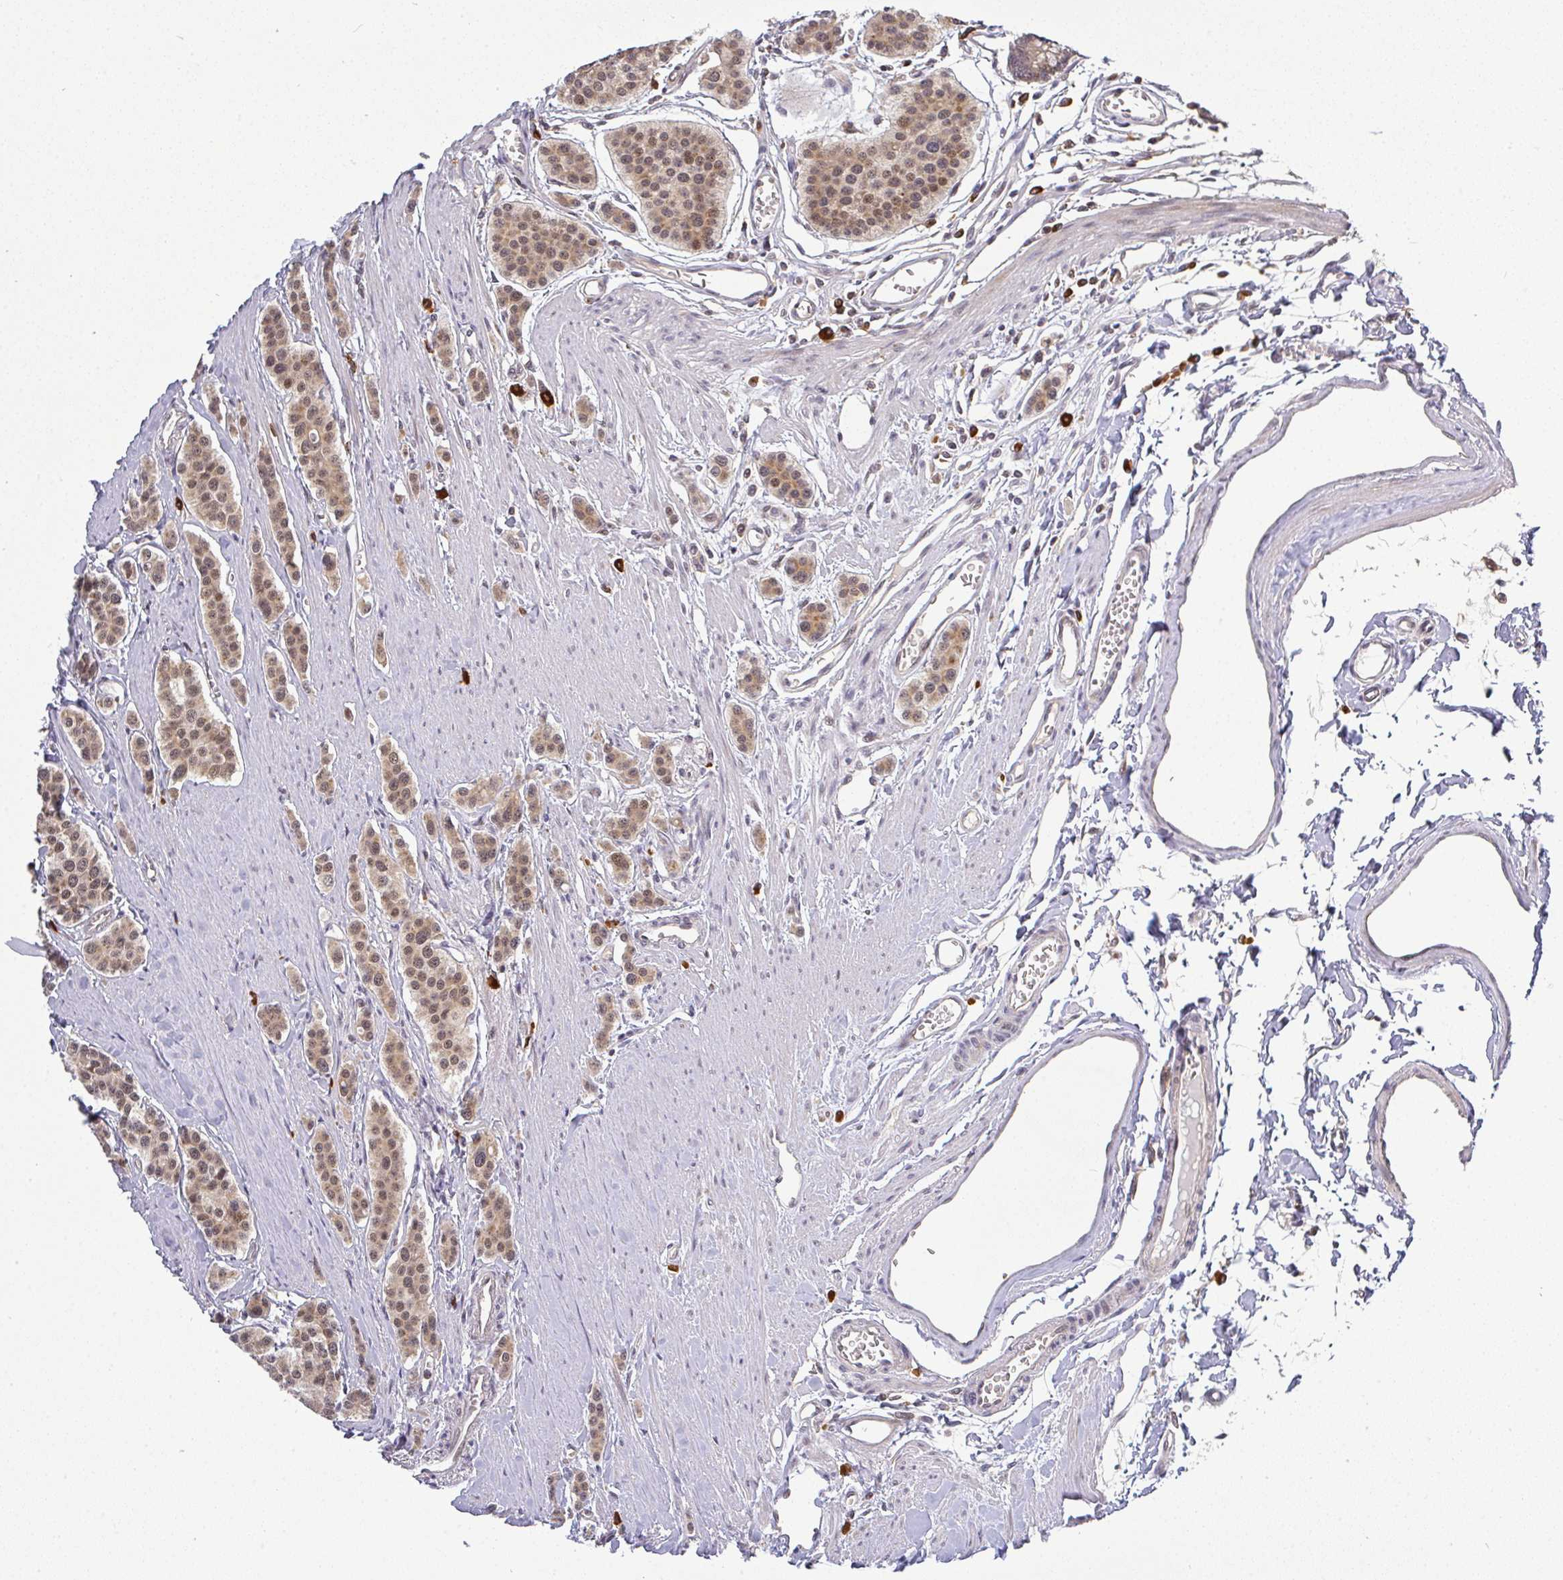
{"staining": {"intensity": "weak", "quantity": ">75%", "location": "cytoplasmic/membranous,nuclear"}, "tissue": "carcinoid", "cell_type": "Tumor cells", "image_type": "cancer", "snomed": [{"axis": "morphology", "description": "Carcinoid, malignant, NOS"}, {"axis": "topography", "description": "Small intestine"}], "caption": "The histopathology image exhibits a brown stain indicating the presence of a protein in the cytoplasmic/membranous and nuclear of tumor cells in carcinoid. (Stains: DAB in brown, nuclei in blue, Microscopy: brightfield microscopy at high magnification).", "gene": "FAM153A", "patient": {"sex": "male", "age": 60}}